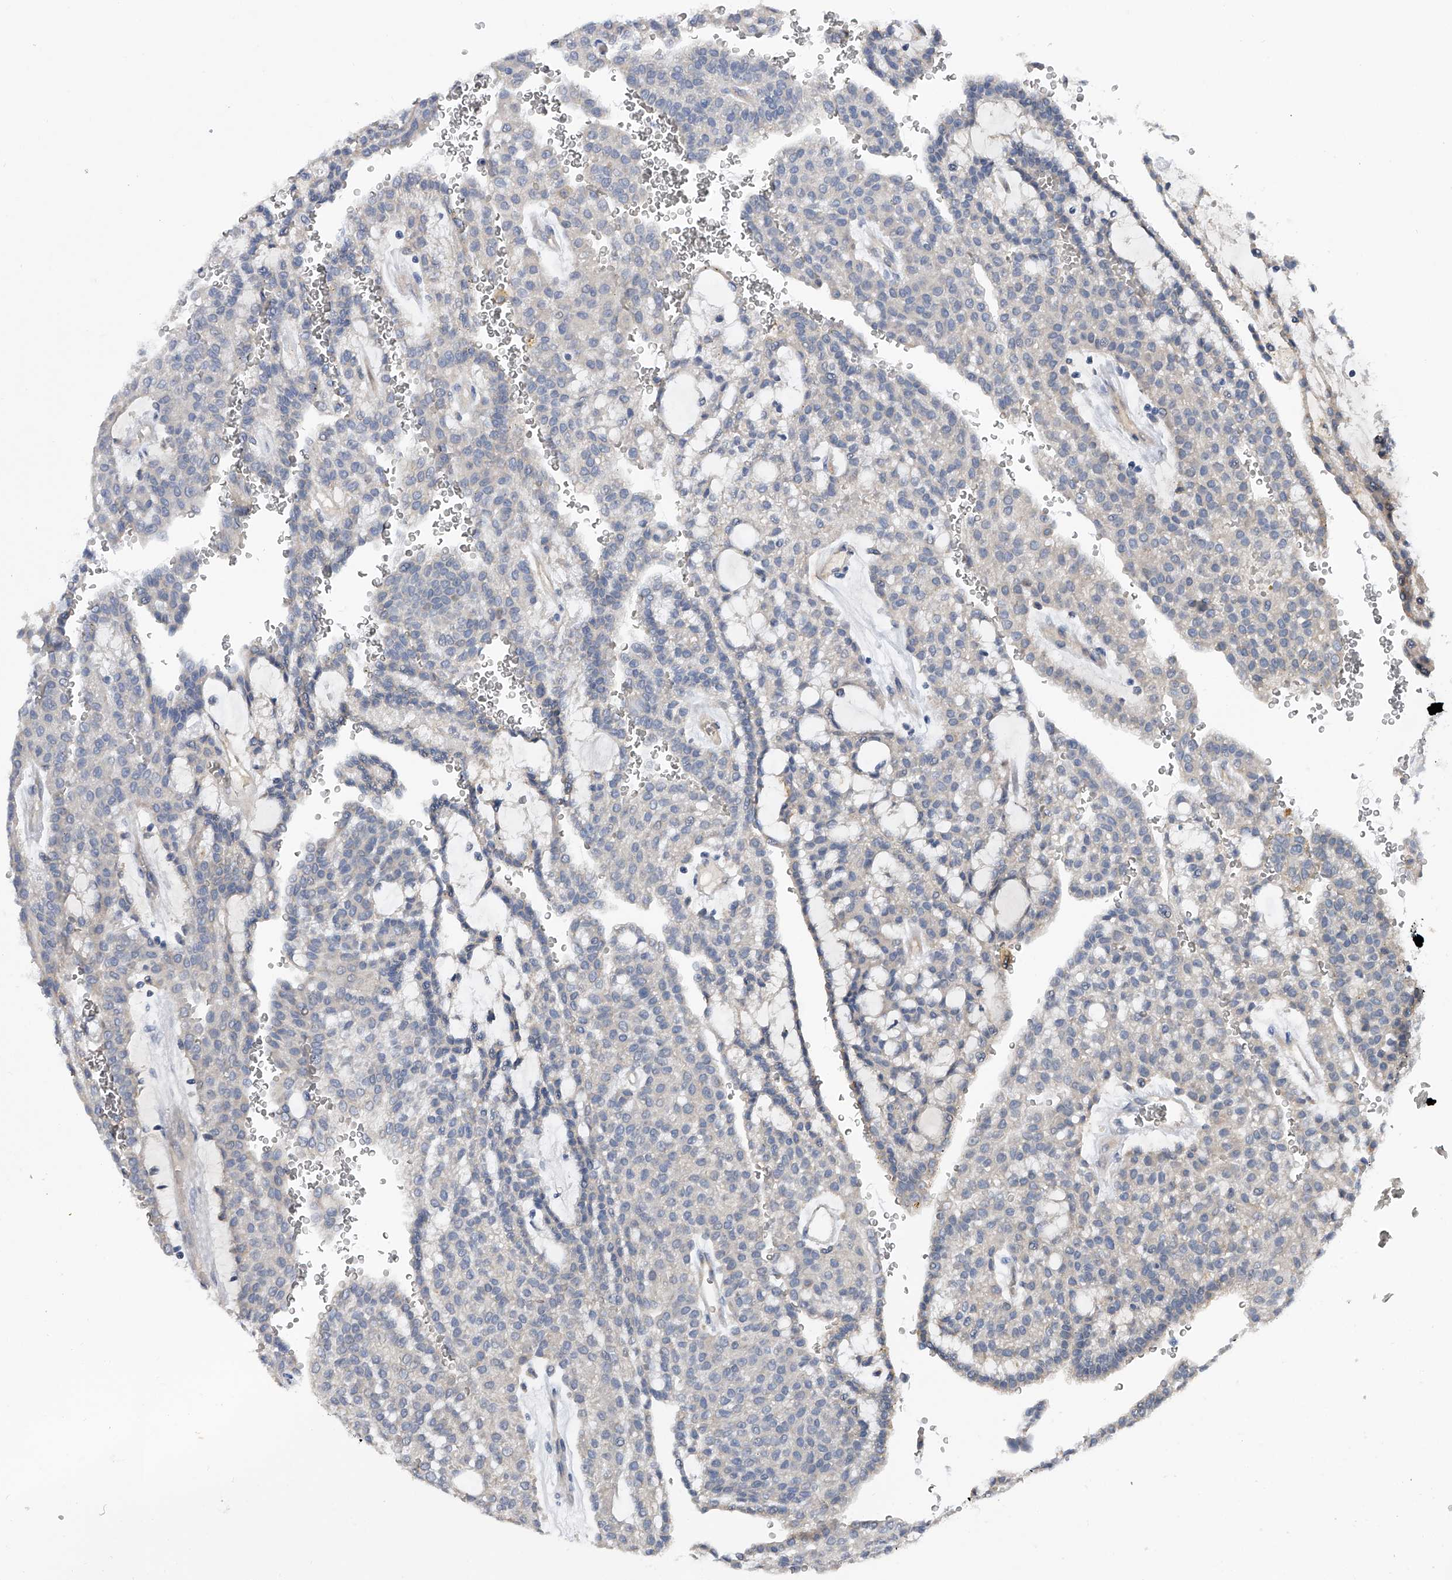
{"staining": {"intensity": "negative", "quantity": "none", "location": "none"}, "tissue": "renal cancer", "cell_type": "Tumor cells", "image_type": "cancer", "snomed": [{"axis": "morphology", "description": "Adenocarcinoma, NOS"}, {"axis": "topography", "description": "Kidney"}], "caption": "IHC image of neoplastic tissue: human renal cancer stained with DAB (3,3'-diaminobenzidine) displays no significant protein staining in tumor cells.", "gene": "PGM3", "patient": {"sex": "male", "age": 63}}